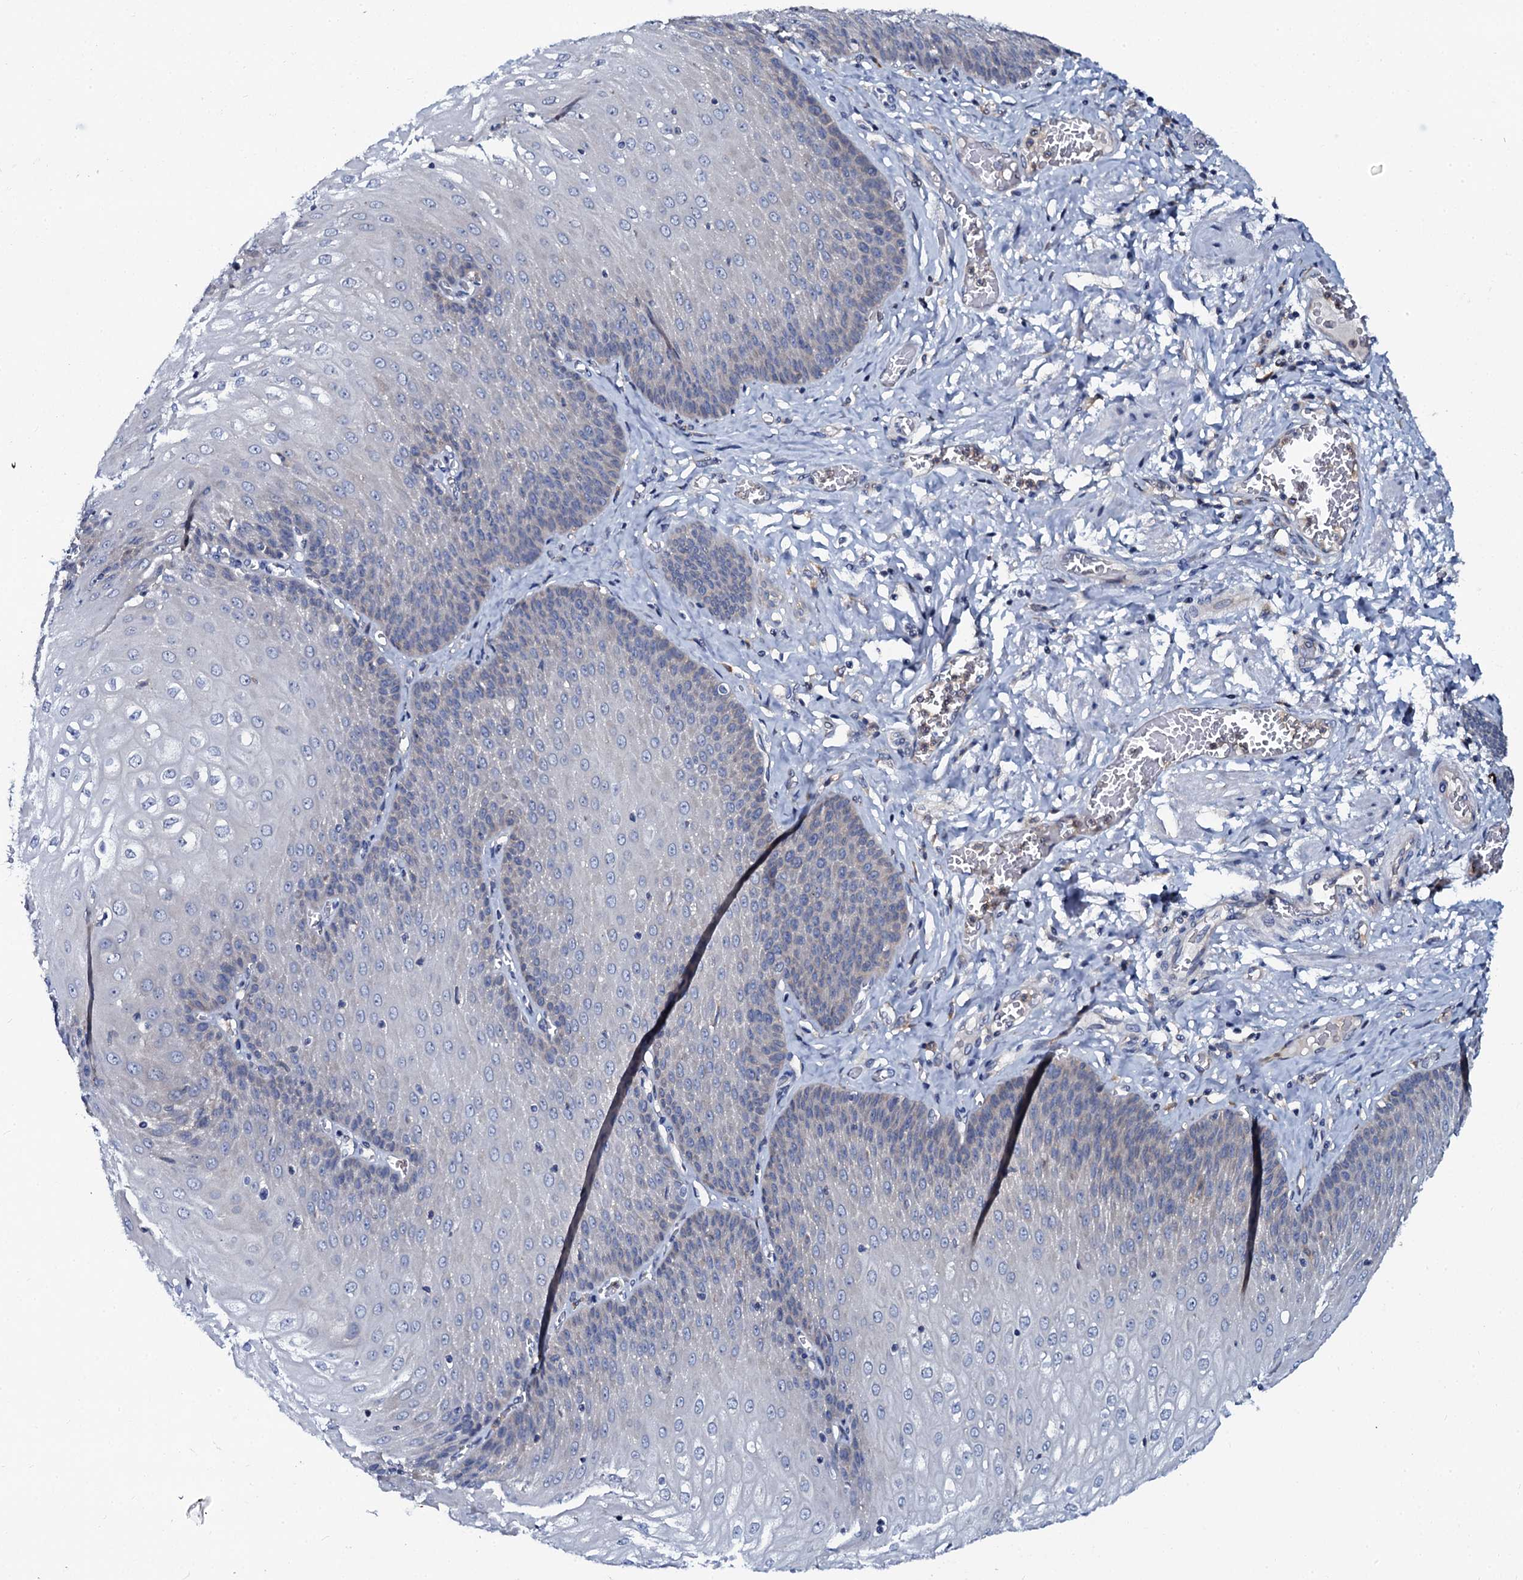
{"staining": {"intensity": "weak", "quantity": "<25%", "location": "cytoplasmic/membranous"}, "tissue": "esophagus", "cell_type": "Squamous epithelial cells", "image_type": "normal", "snomed": [{"axis": "morphology", "description": "Normal tissue, NOS"}, {"axis": "topography", "description": "Esophagus"}], "caption": "Immunohistochemistry (IHC) histopathology image of benign human esophagus stained for a protein (brown), which exhibits no expression in squamous epithelial cells.", "gene": "OTOL1", "patient": {"sex": "male", "age": 60}}